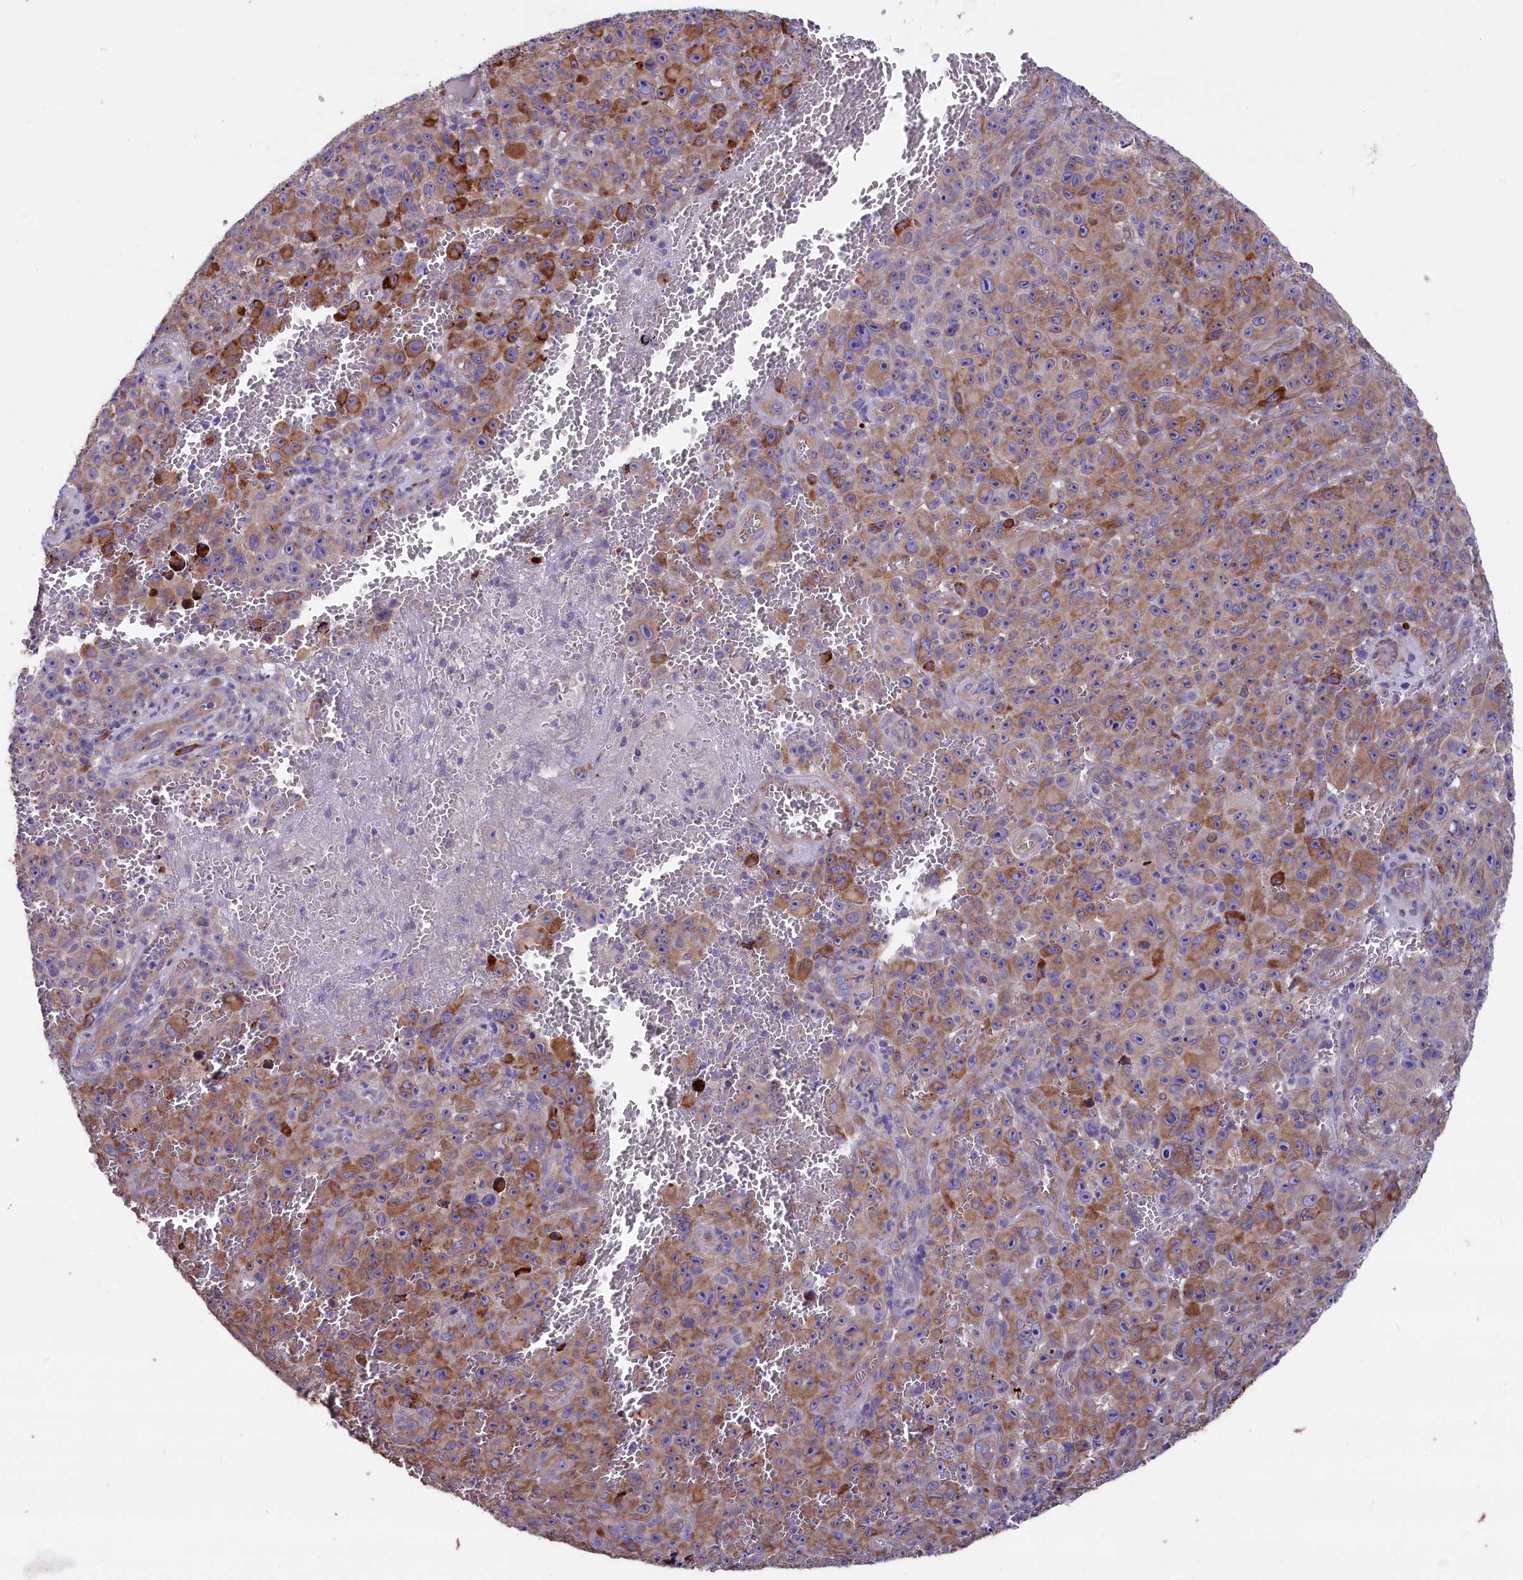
{"staining": {"intensity": "moderate", "quantity": "25%-75%", "location": "cytoplasmic/membranous"}, "tissue": "melanoma", "cell_type": "Tumor cells", "image_type": "cancer", "snomed": [{"axis": "morphology", "description": "Malignant melanoma, NOS"}, {"axis": "topography", "description": "Skin"}], "caption": "This is a micrograph of IHC staining of malignant melanoma, which shows moderate positivity in the cytoplasmic/membranous of tumor cells.", "gene": "GPR108", "patient": {"sex": "female", "age": 82}}